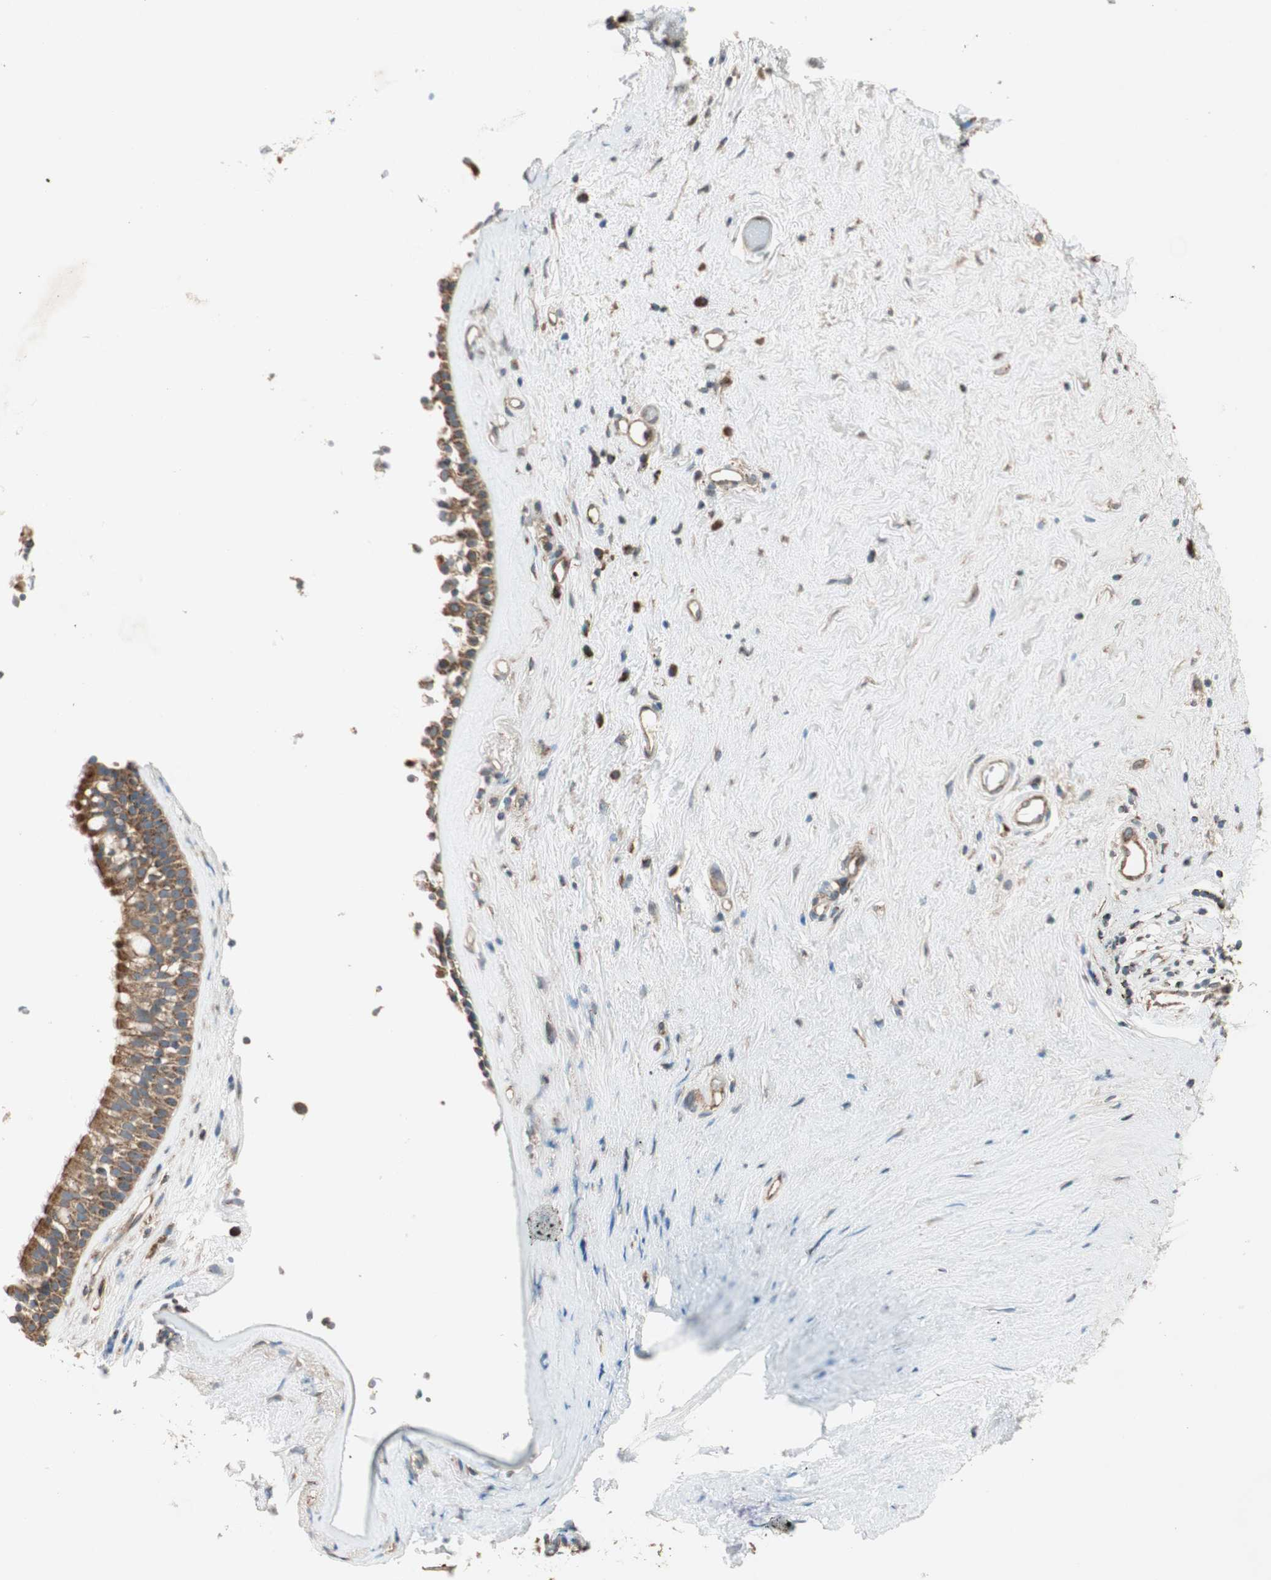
{"staining": {"intensity": "moderate", "quantity": ">75%", "location": "cytoplasmic/membranous"}, "tissue": "nasopharynx", "cell_type": "Respiratory epithelial cells", "image_type": "normal", "snomed": [{"axis": "morphology", "description": "Normal tissue, NOS"}, {"axis": "morphology", "description": "Inflammation, NOS"}, {"axis": "topography", "description": "Nasopharynx"}], "caption": "Immunohistochemical staining of unremarkable nasopharynx displays moderate cytoplasmic/membranous protein staining in approximately >75% of respiratory epithelial cells. The staining was performed using DAB to visualize the protein expression in brown, while the nuclei were stained in blue with hematoxylin (Magnification: 20x).", "gene": "CHADL", "patient": {"sex": "male", "age": 48}}